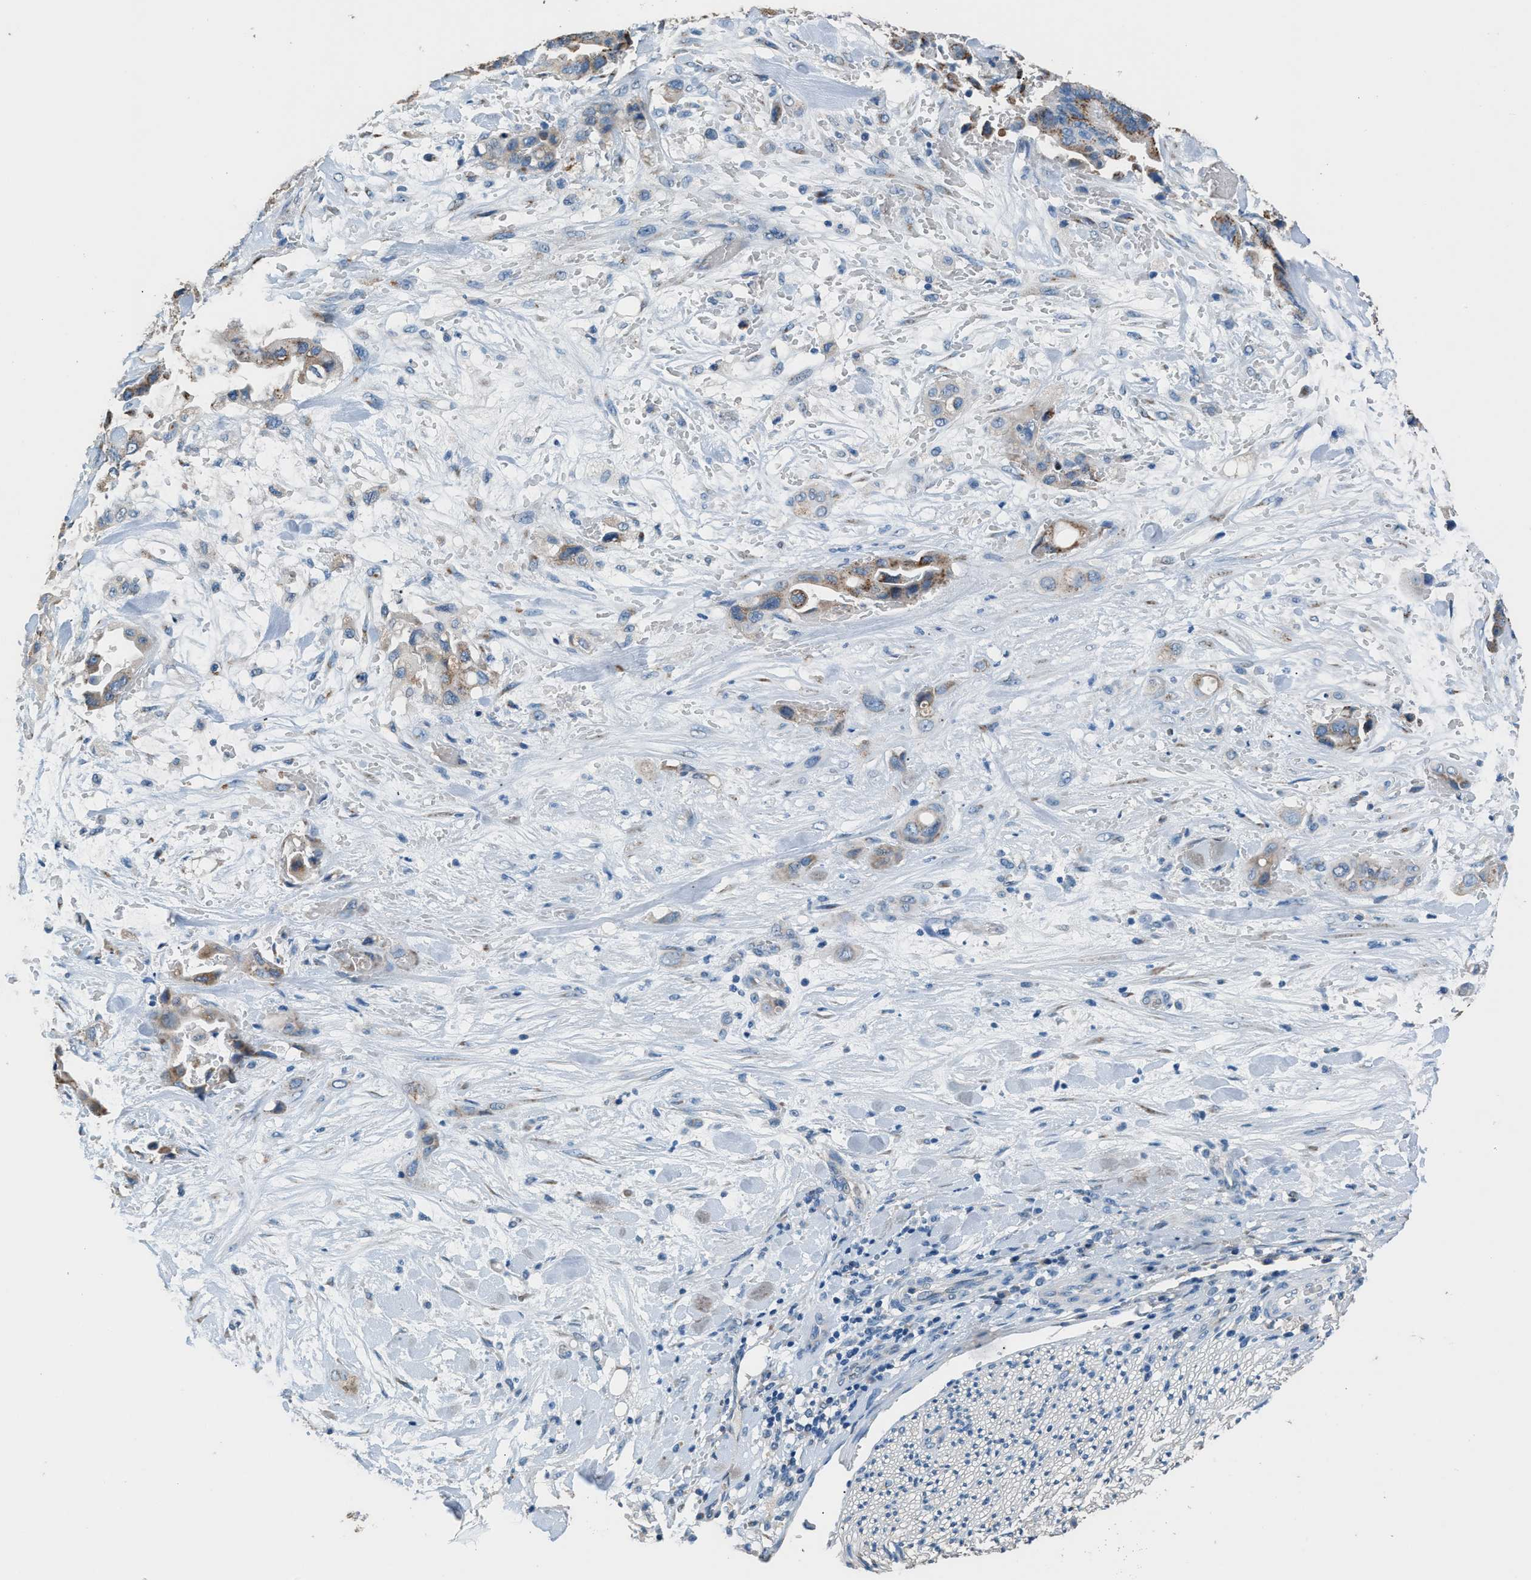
{"staining": {"intensity": "moderate", "quantity": ">75%", "location": "cytoplasmic/membranous"}, "tissue": "liver cancer", "cell_type": "Tumor cells", "image_type": "cancer", "snomed": [{"axis": "morphology", "description": "Cholangiocarcinoma"}, {"axis": "topography", "description": "Liver"}], "caption": "This photomicrograph demonstrates liver cholangiocarcinoma stained with immunohistochemistry to label a protein in brown. The cytoplasmic/membranous of tumor cells show moderate positivity for the protein. Nuclei are counter-stained blue.", "gene": "GOLM1", "patient": {"sex": "female", "age": 61}}